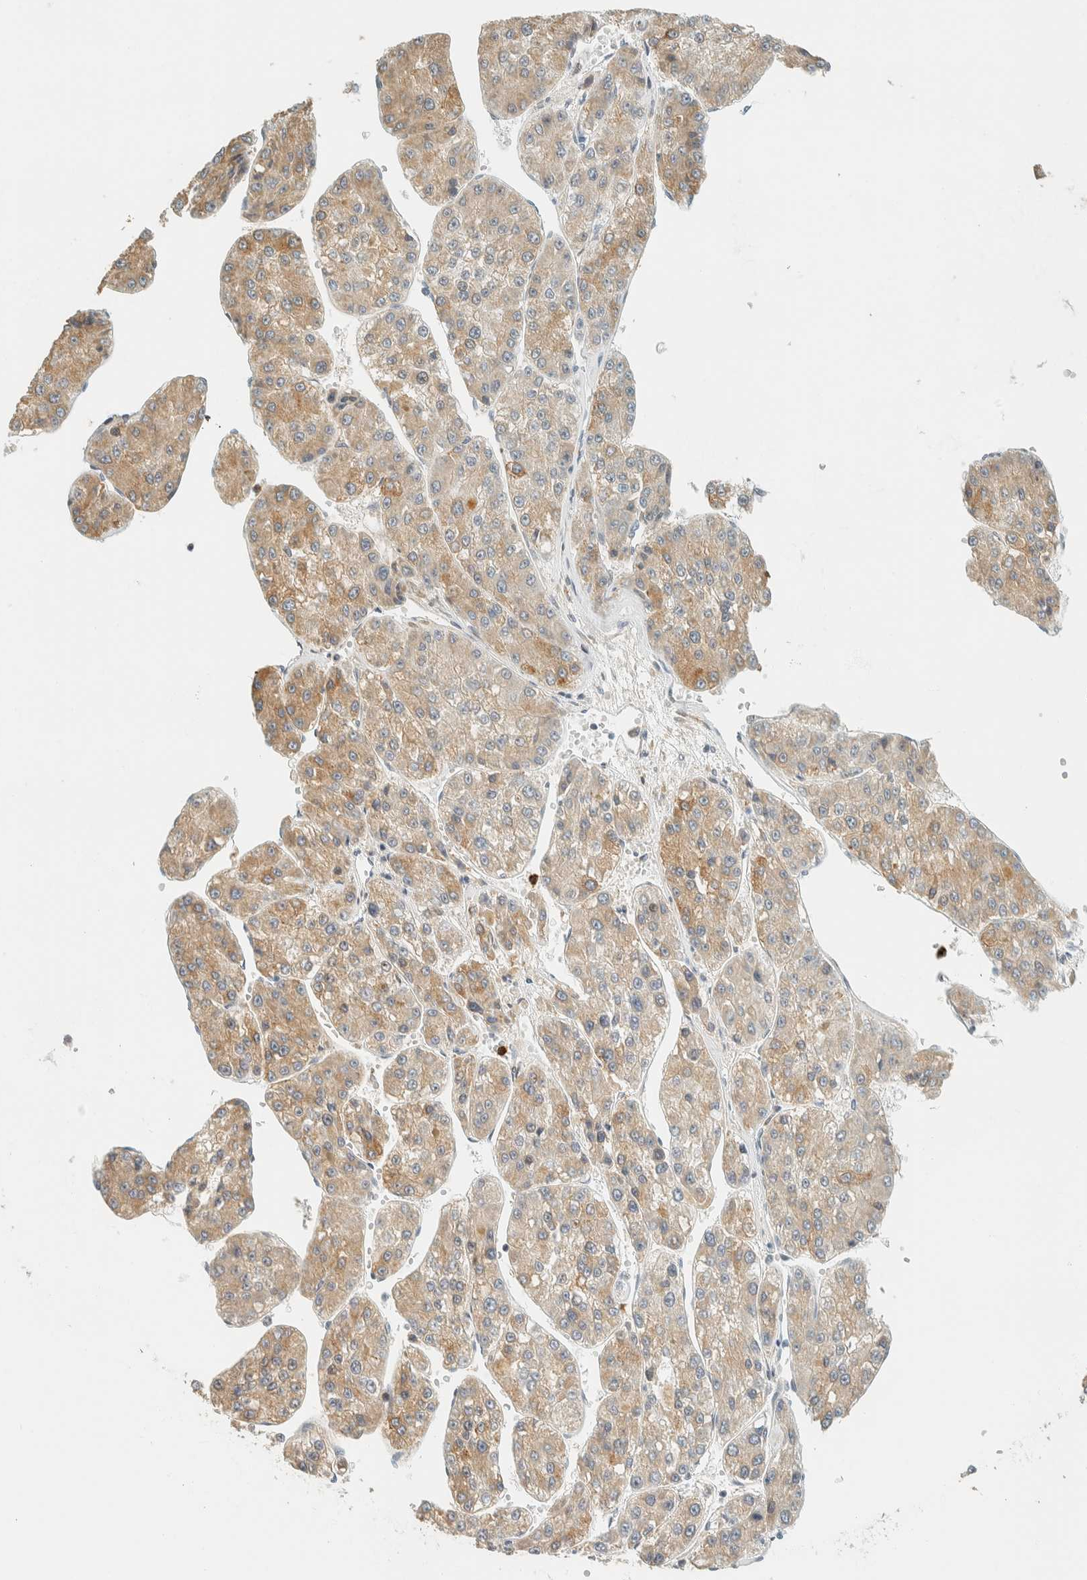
{"staining": {"intensity": "weak", "quantity": "25%-75%", "location": "cytoplasmic/membranous"}, "tissue": "liver cancer", "cell_type": "Tumor cells", "image_type": "cancer", "snomed": [{"axis": "morphology", "description": "Carcinoma, Hepatocellular, NOS"}, {"axis": "topography", "description": "Liver"}], "caption": "There is low levels of weak cytoplasmic/membranous positivity in tumor cells of hepatocellular carcinoma (liver), as demonstrated by immunohistochemical staining (brown color).", "gene": "CCDC171", "patient": {"sex": "female", "age": 73}}